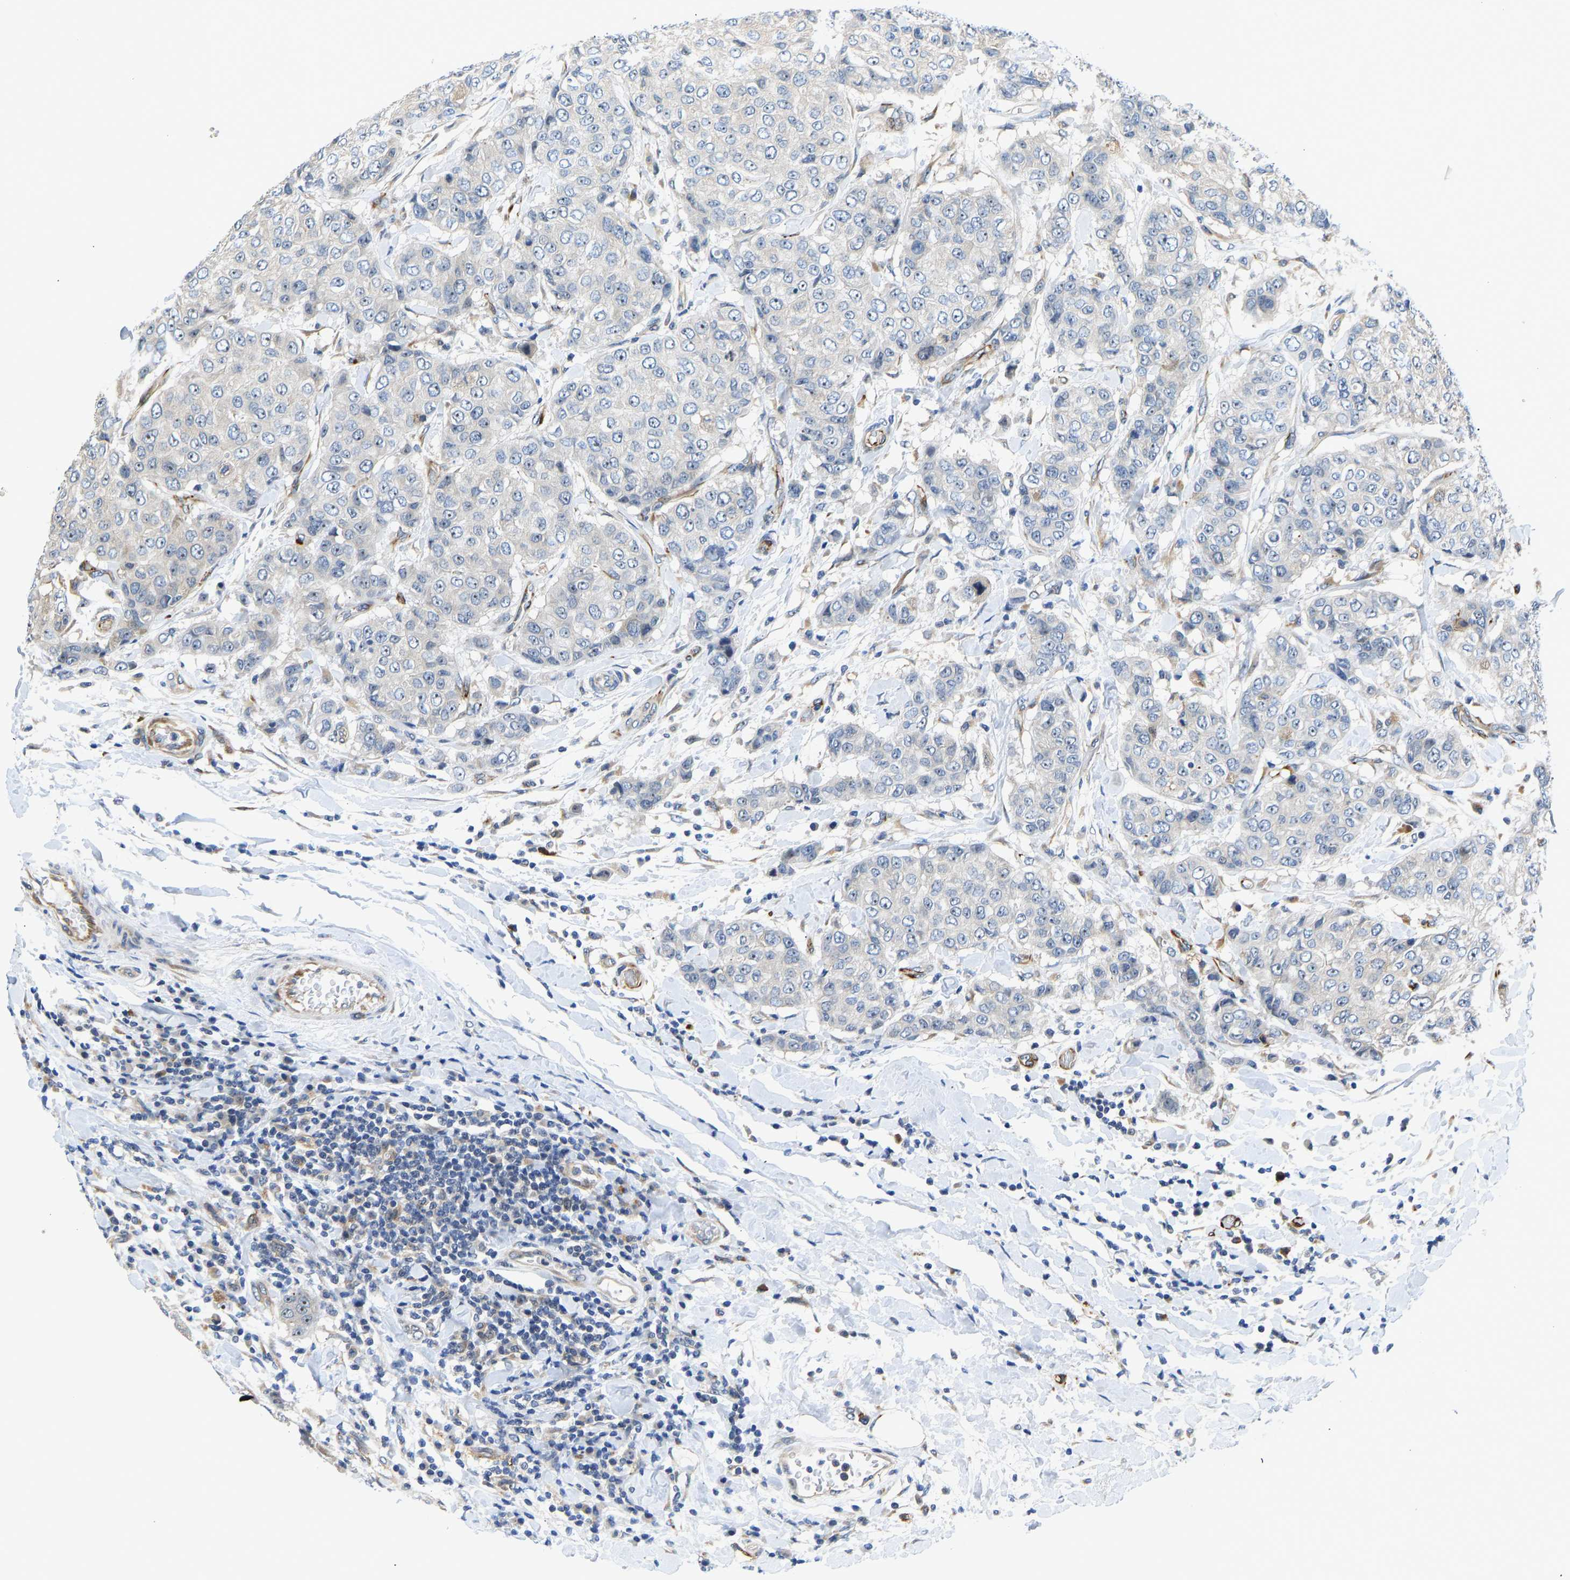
{"staining": {"intensity": "weak", "quantity": ">75%", "location": "nuclear"}, "tissue": "breast cancer", "cell_type": "Tumor cells", "image_type": "cancer", "snomed": [{"axis": "morphology", "description": "Duct carcinoma"}, {"axis": "topography", "description": "Breast"}], "caption": "Intraductal carcinoma (breast) stained with immunohistochemistry (IHC) displays weak nuclear positivity in about >75% of tumor cells.", "gene": "RESF1", "patient": {"sex": "female", "age": 27}}